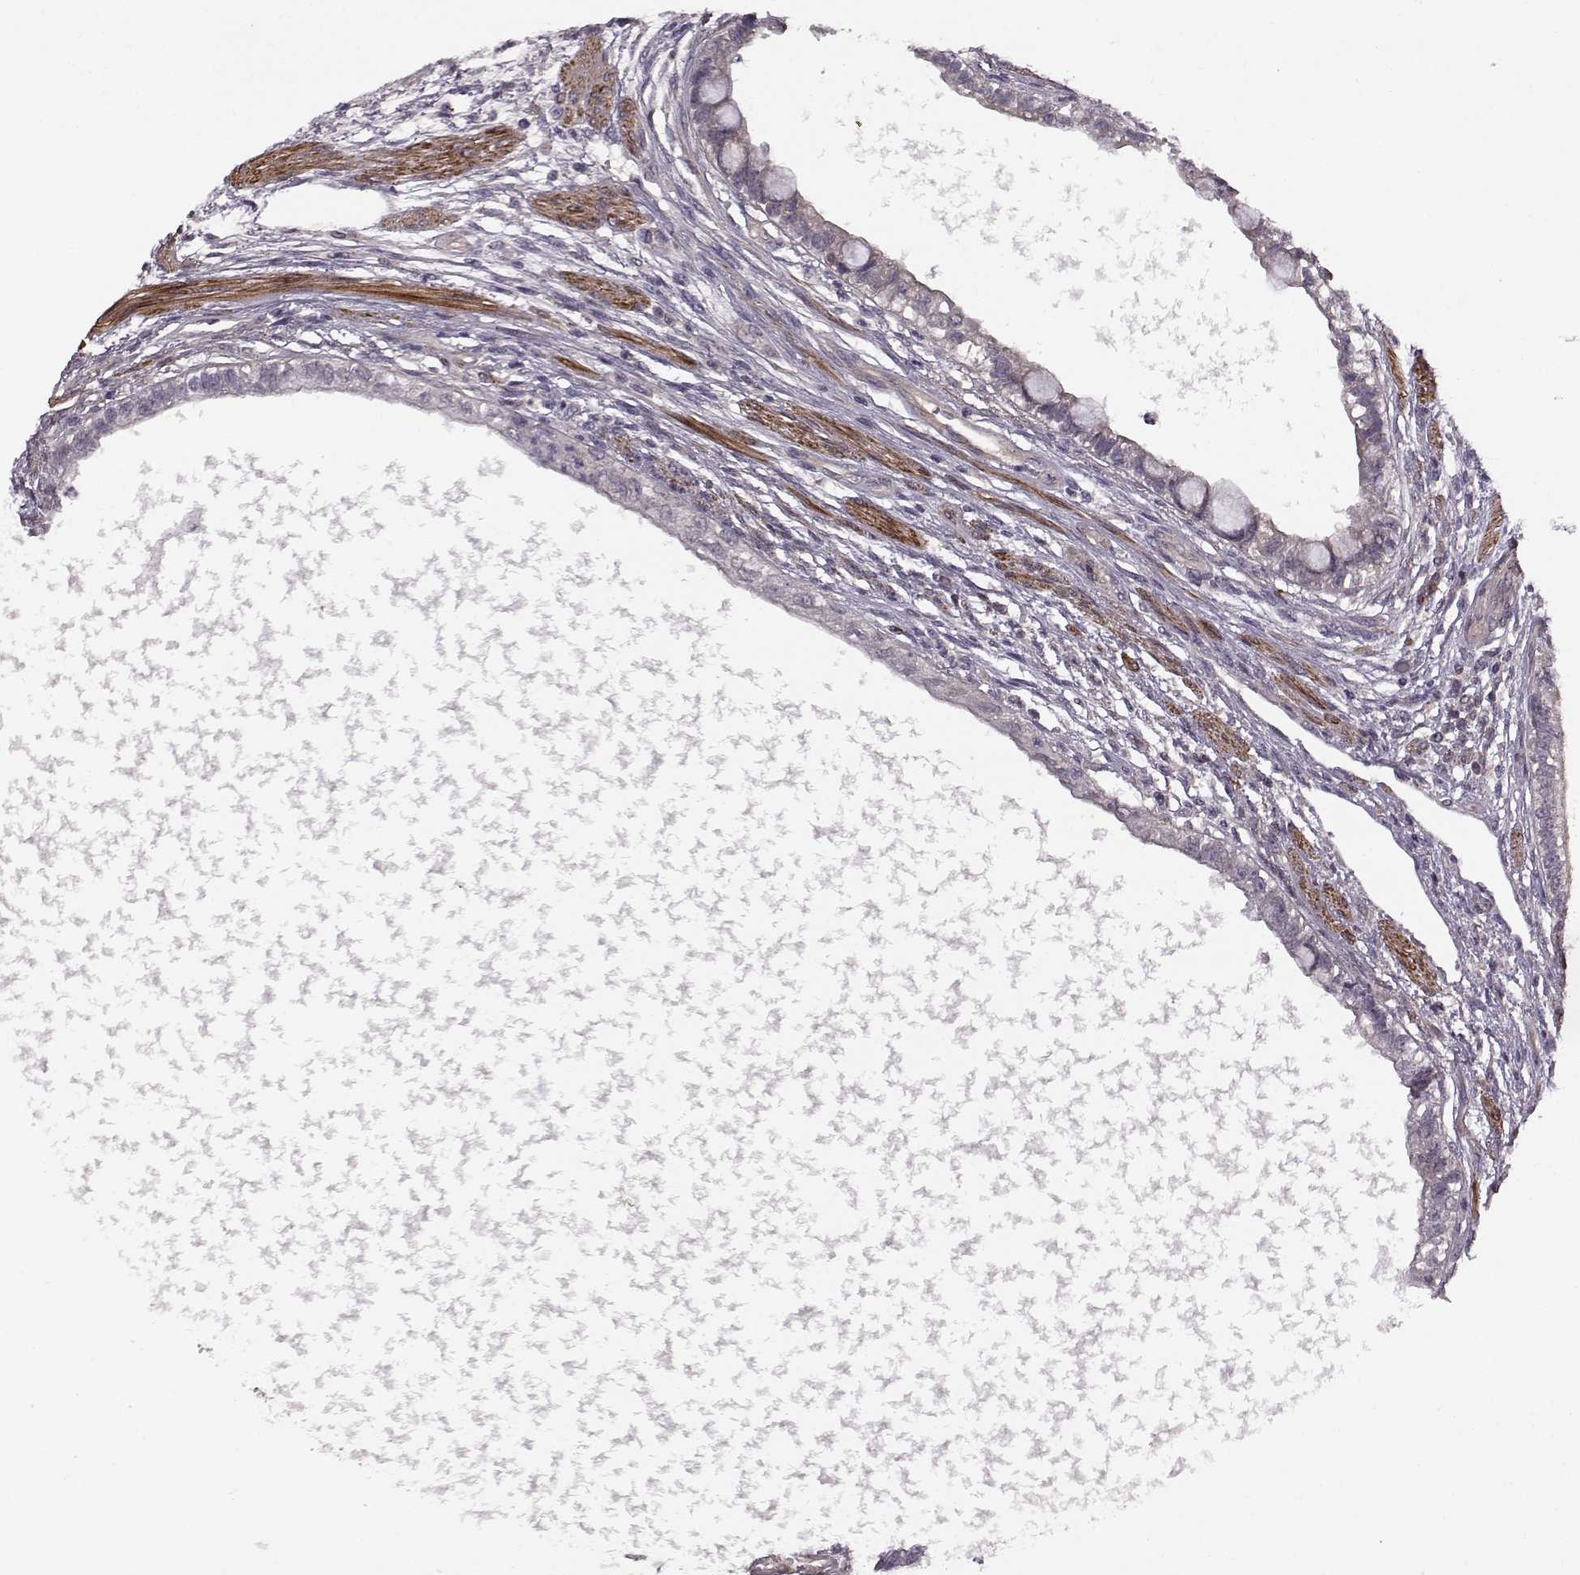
{"staining": {"intensity": "negative", "quantity": "none", "location": "none"}, "tissue": "testis cancer", "cell_type": "Tumor cells", "image_type": "cancer", "snomed": [{"axis": "morphology", "description": "Carcinoma, Embryonal, NOS"}, {"axis": "topography", "description": "Testis"}], "caption": "Micrograph shows no protein positivity in tumor cells of embryonal carcinoma (testis) tissue.", "gene": "SLAIN2", "patient": {"sex": "male", "age": 26}}